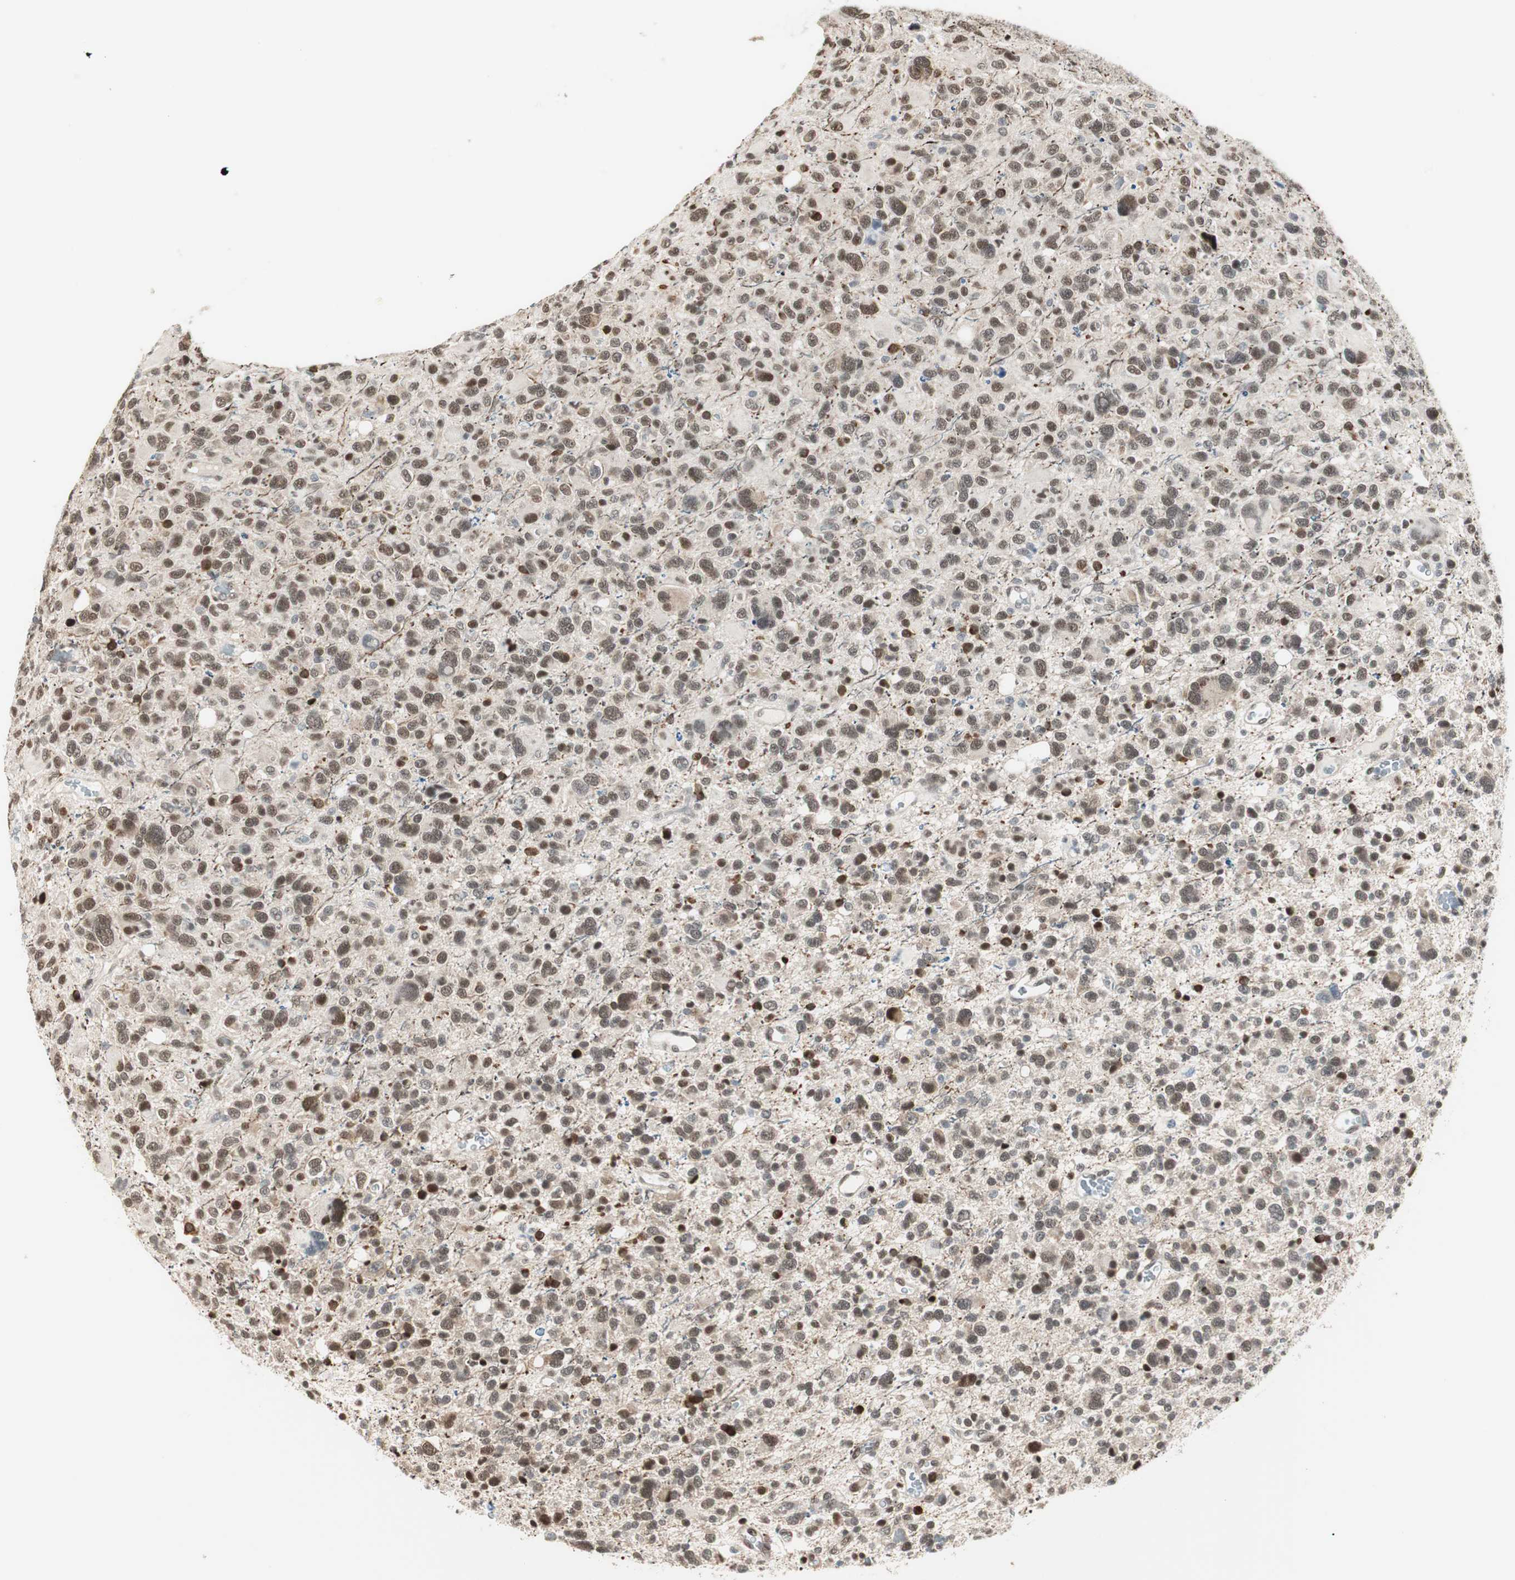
{"staining": {"intensity": "moderate", "quantity": ">75%", "location": "nuclear"}, "tissue": "glioma", "cell_type": "Tumor cells", "image_type": "cancer", "snomed": [{"axis": "morphology", "description": "Glioma, malignant, High grade"}, {"axis": "topography", "description": "Brain"}], "caption": "Glioma tissue demonstrates moderate nuclear staining in approximately >75% of tumor cells, visualized by immunohistochemistry.", "gene": "ZBTB17", "patient": {"sex": "male", "age": 48}}